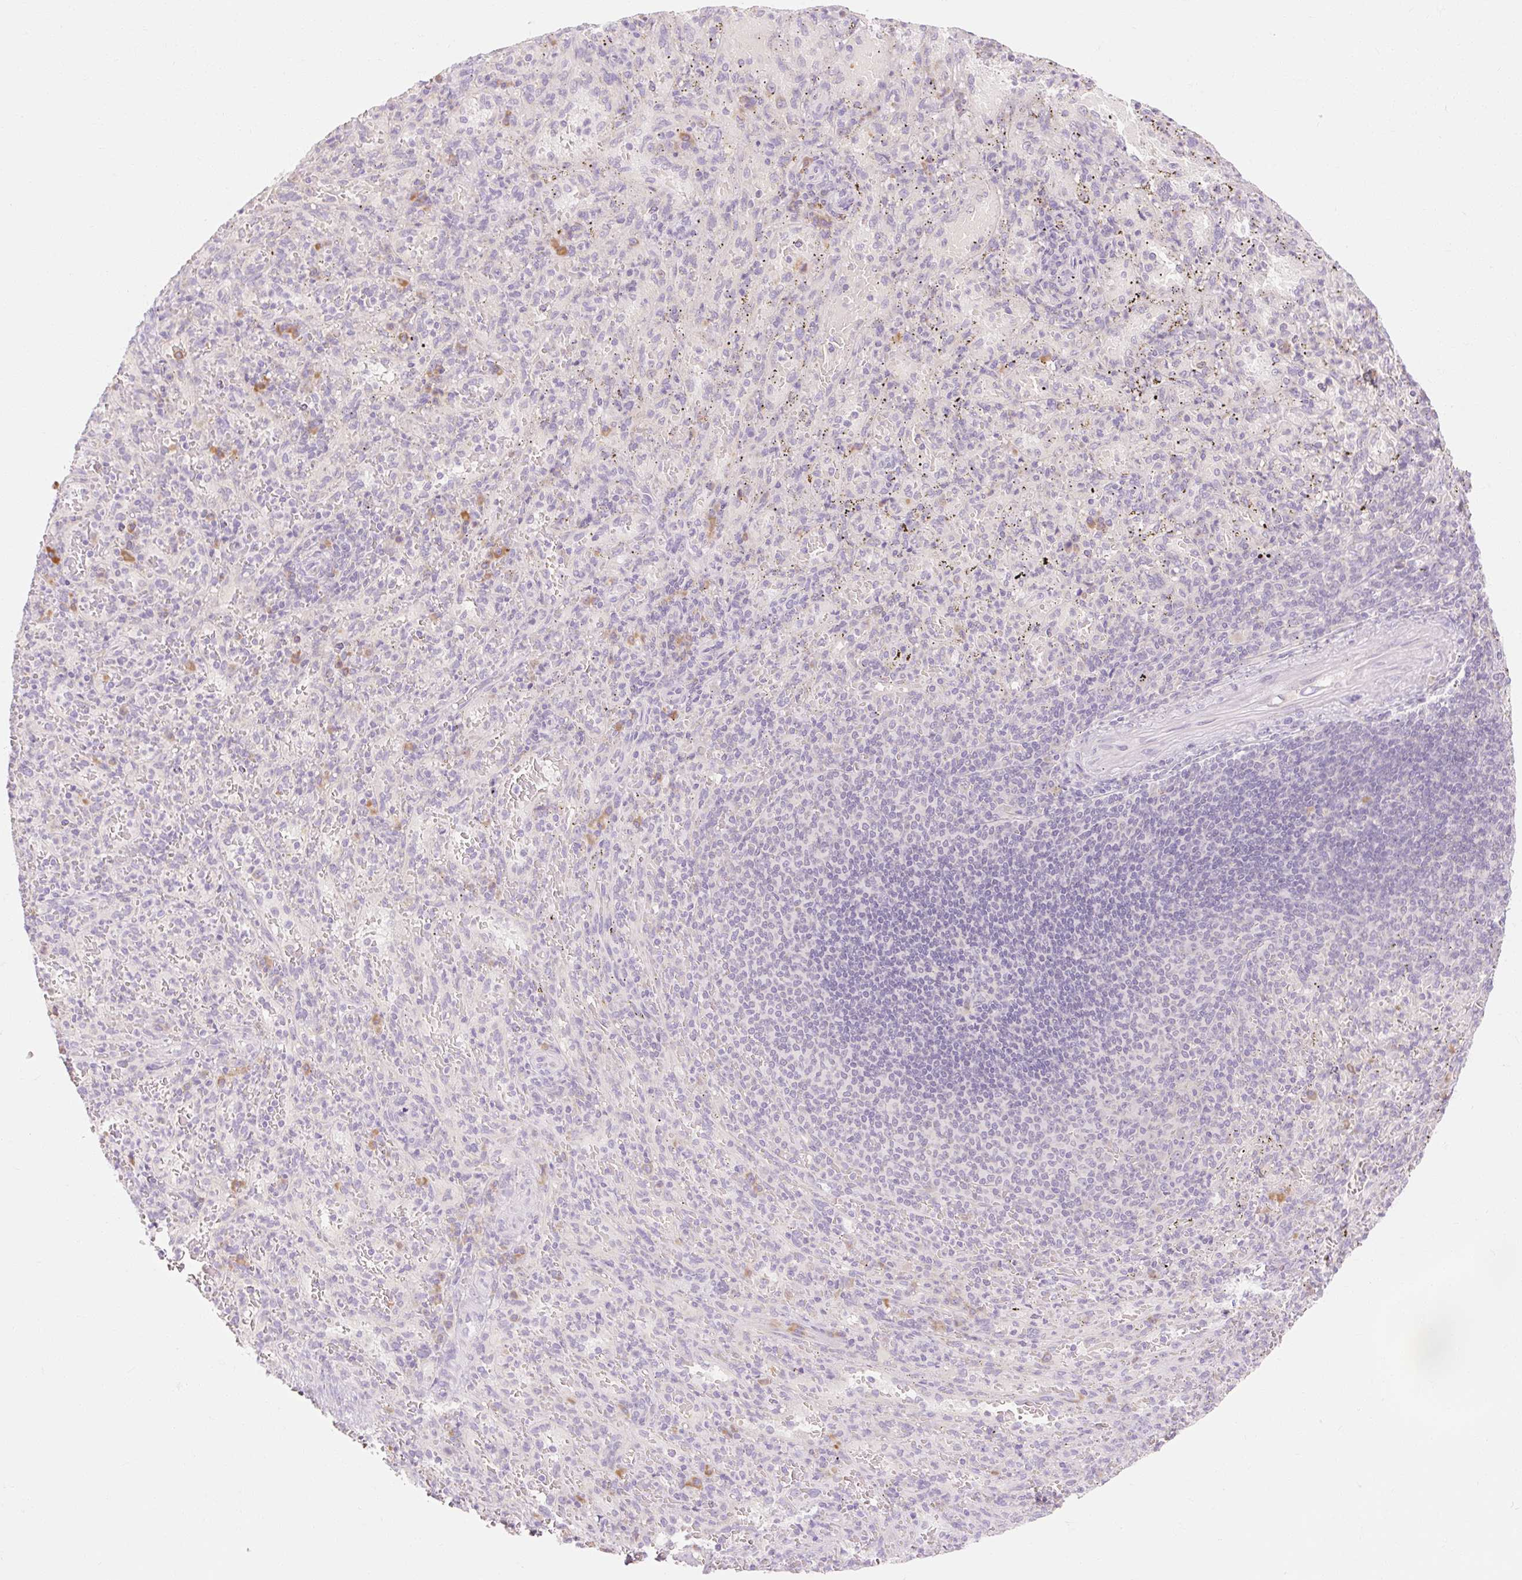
{"staining": {"intensity": "moderate", "quantity": "<25%", "location": "cytoplasmic/membranous"}, "tissue": "spleen", "cell_type": "Cells in red pulp", "image_type": "normal", "snomed": [{"axis": "morphology", "description": "Normal tissue, NOS"}, {"axis": "topography", "description": "Spleen"}], "caption": "A micrograph showing moderate cytoplasmic/membranous staining in about <25% of cells in red pulp in unremarkable spleen, as visualized by brown immunohistochemical staining.", "gene": "MYO1D", "patient": {"sex": "male", "age": 57}}